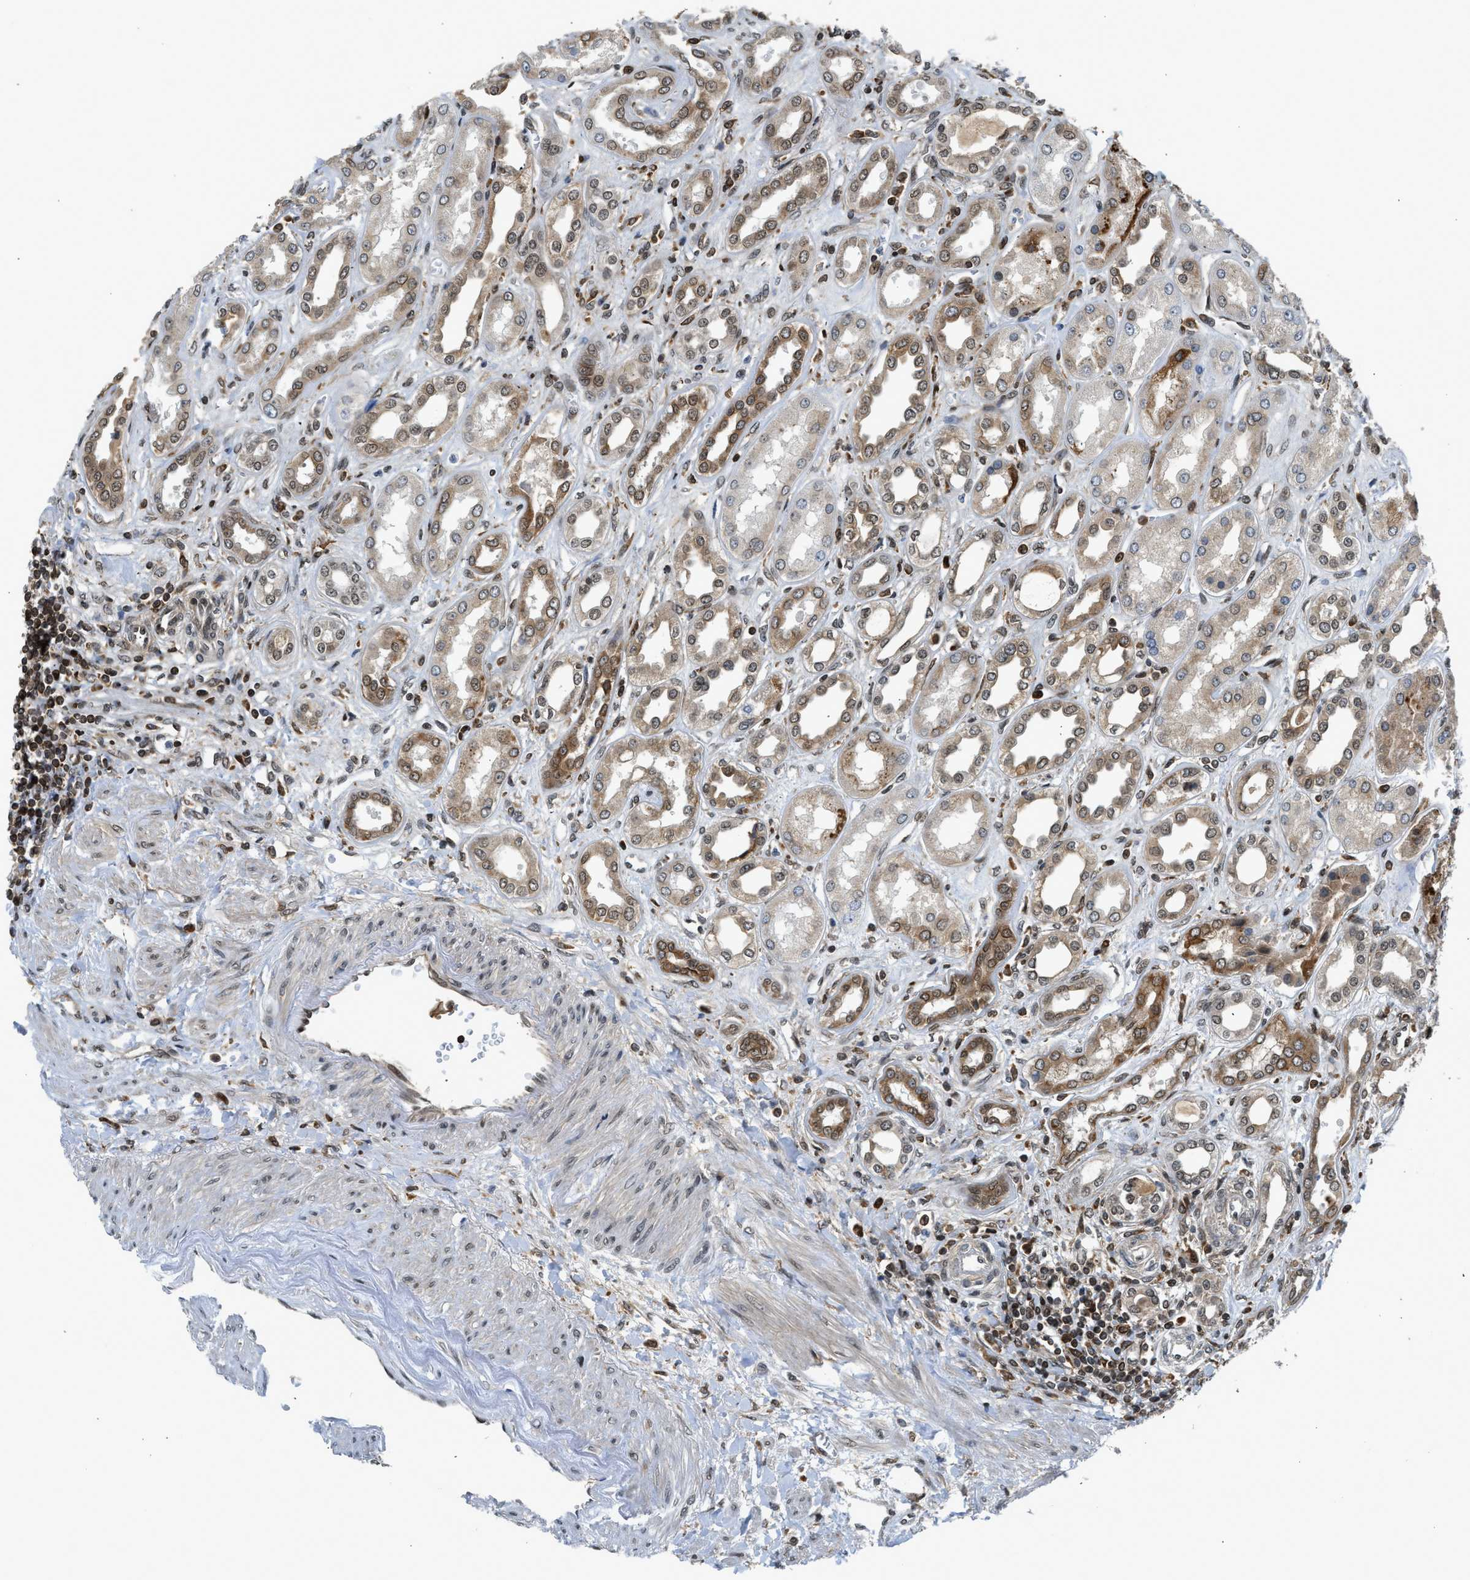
{"staining": {"intensity": "moderate", "quantity": "25%-75%", "location": "nuclear"}, "tissue": "kidney", "cell_type": "Cells in glomeruli", "image_type": "normal", "snomed": [{"axis": "morphology", "description": "Normal tissue, NOS"}, {"axis": "topography", "description": "Kidney"}], "caption": "High-magnification brightfield microscopy of benign kidney stained with DAB (brown) and counterstained with hematoxylin (blue). cells in glomeruli exhibit moderate nuclear expression is appreciated in approximately25%-75% of cells.", "gene": "RETREG3", "patient": {"sex": "male", "age": 59}}